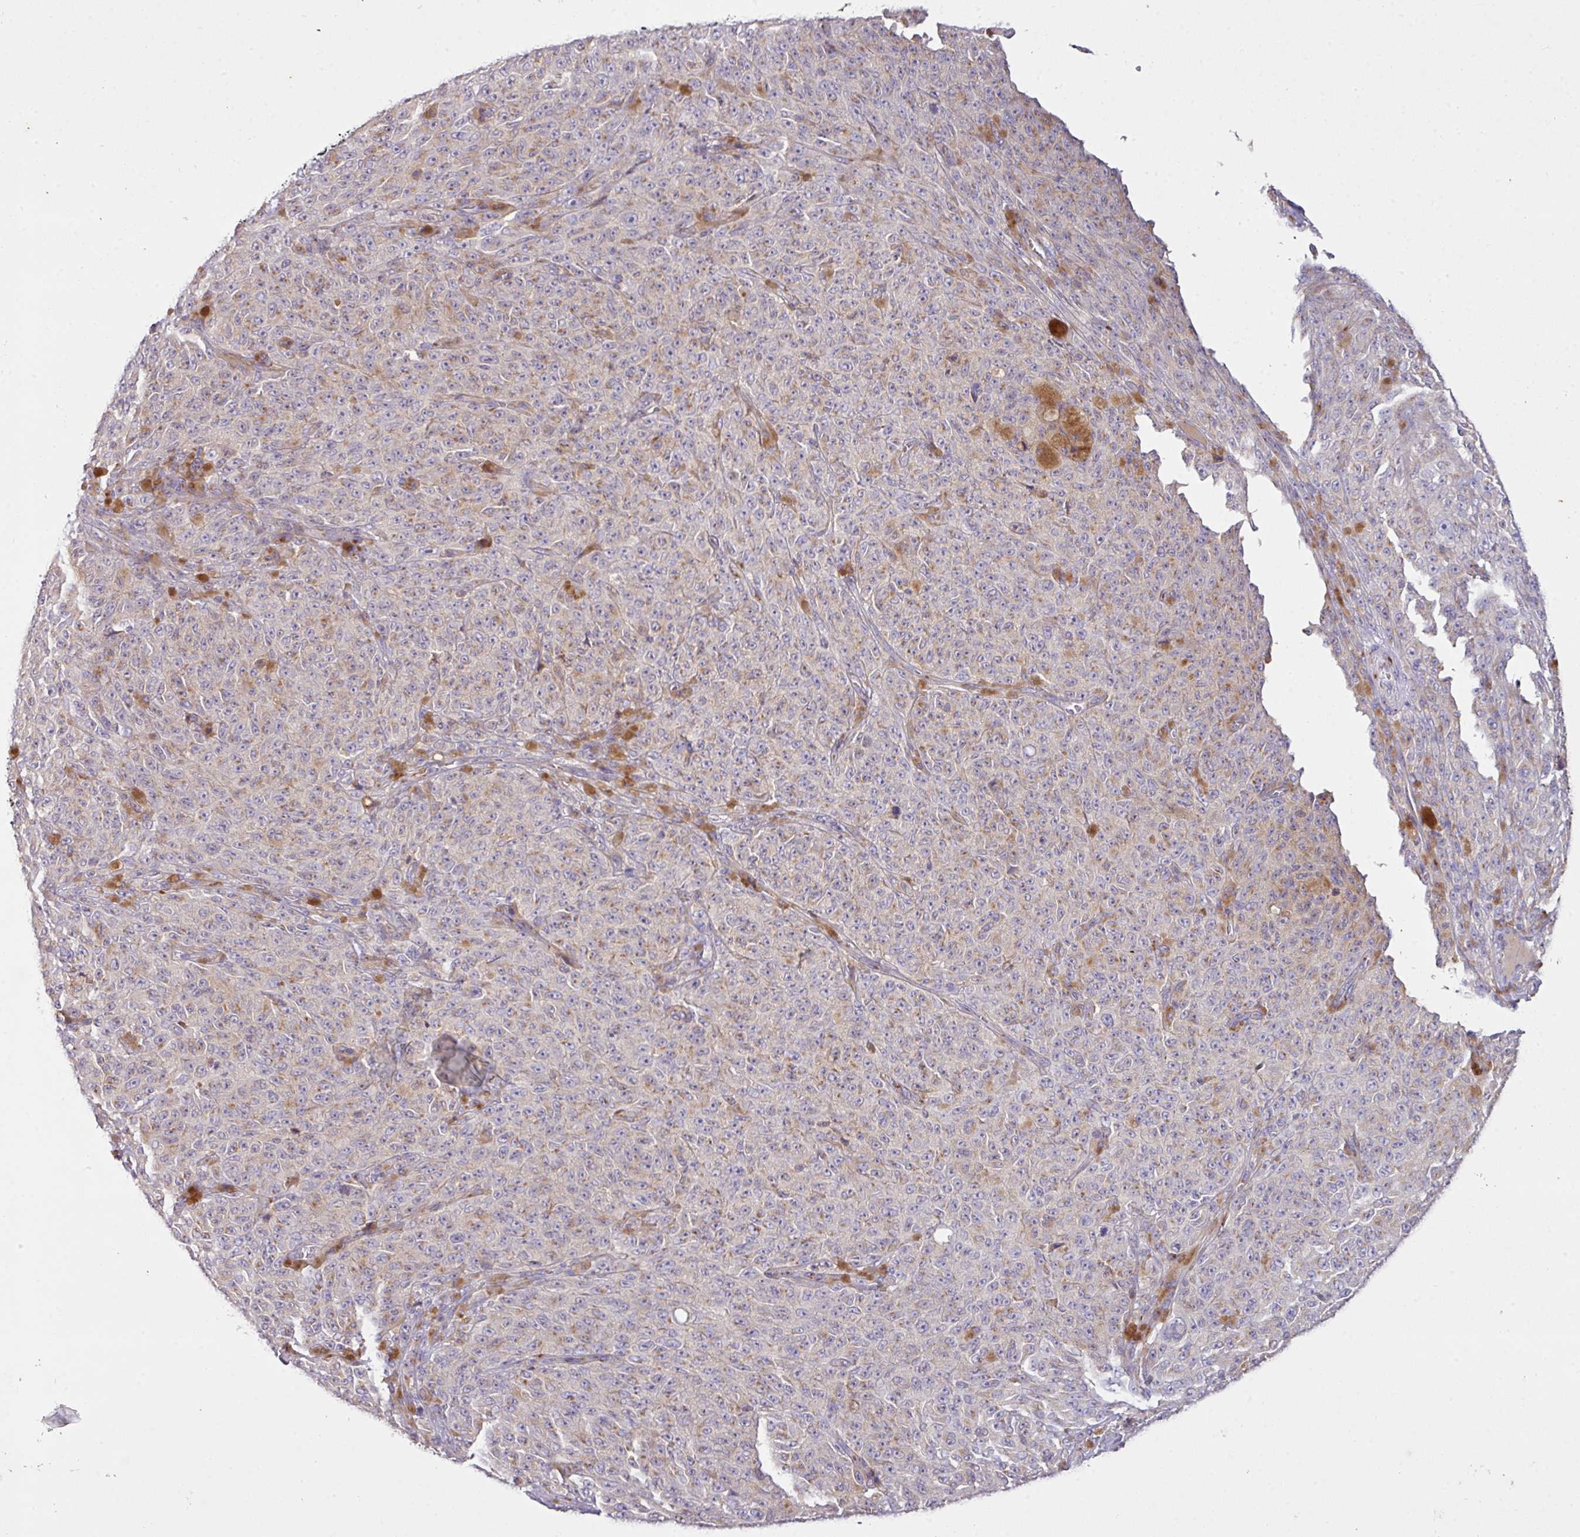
{"staining": {"intensity": "weak", "quantity": "<25%", "location": "cytoplasmic/membranous"}, "tissue": "melanoma", "cell_type": "Tumor cells", "image_type": "cancer", "snomed": [{"axis": "morphology", "description": "Malignant melanoma, NOS"}, {"axis": "topography", "description": "Skin"}], "caption": "Human melanoma stained for a protein using IHC shows no positivity in tumor cells.", "gene": "VTI1A", "patient": {"sex": "female", "age": 82}}